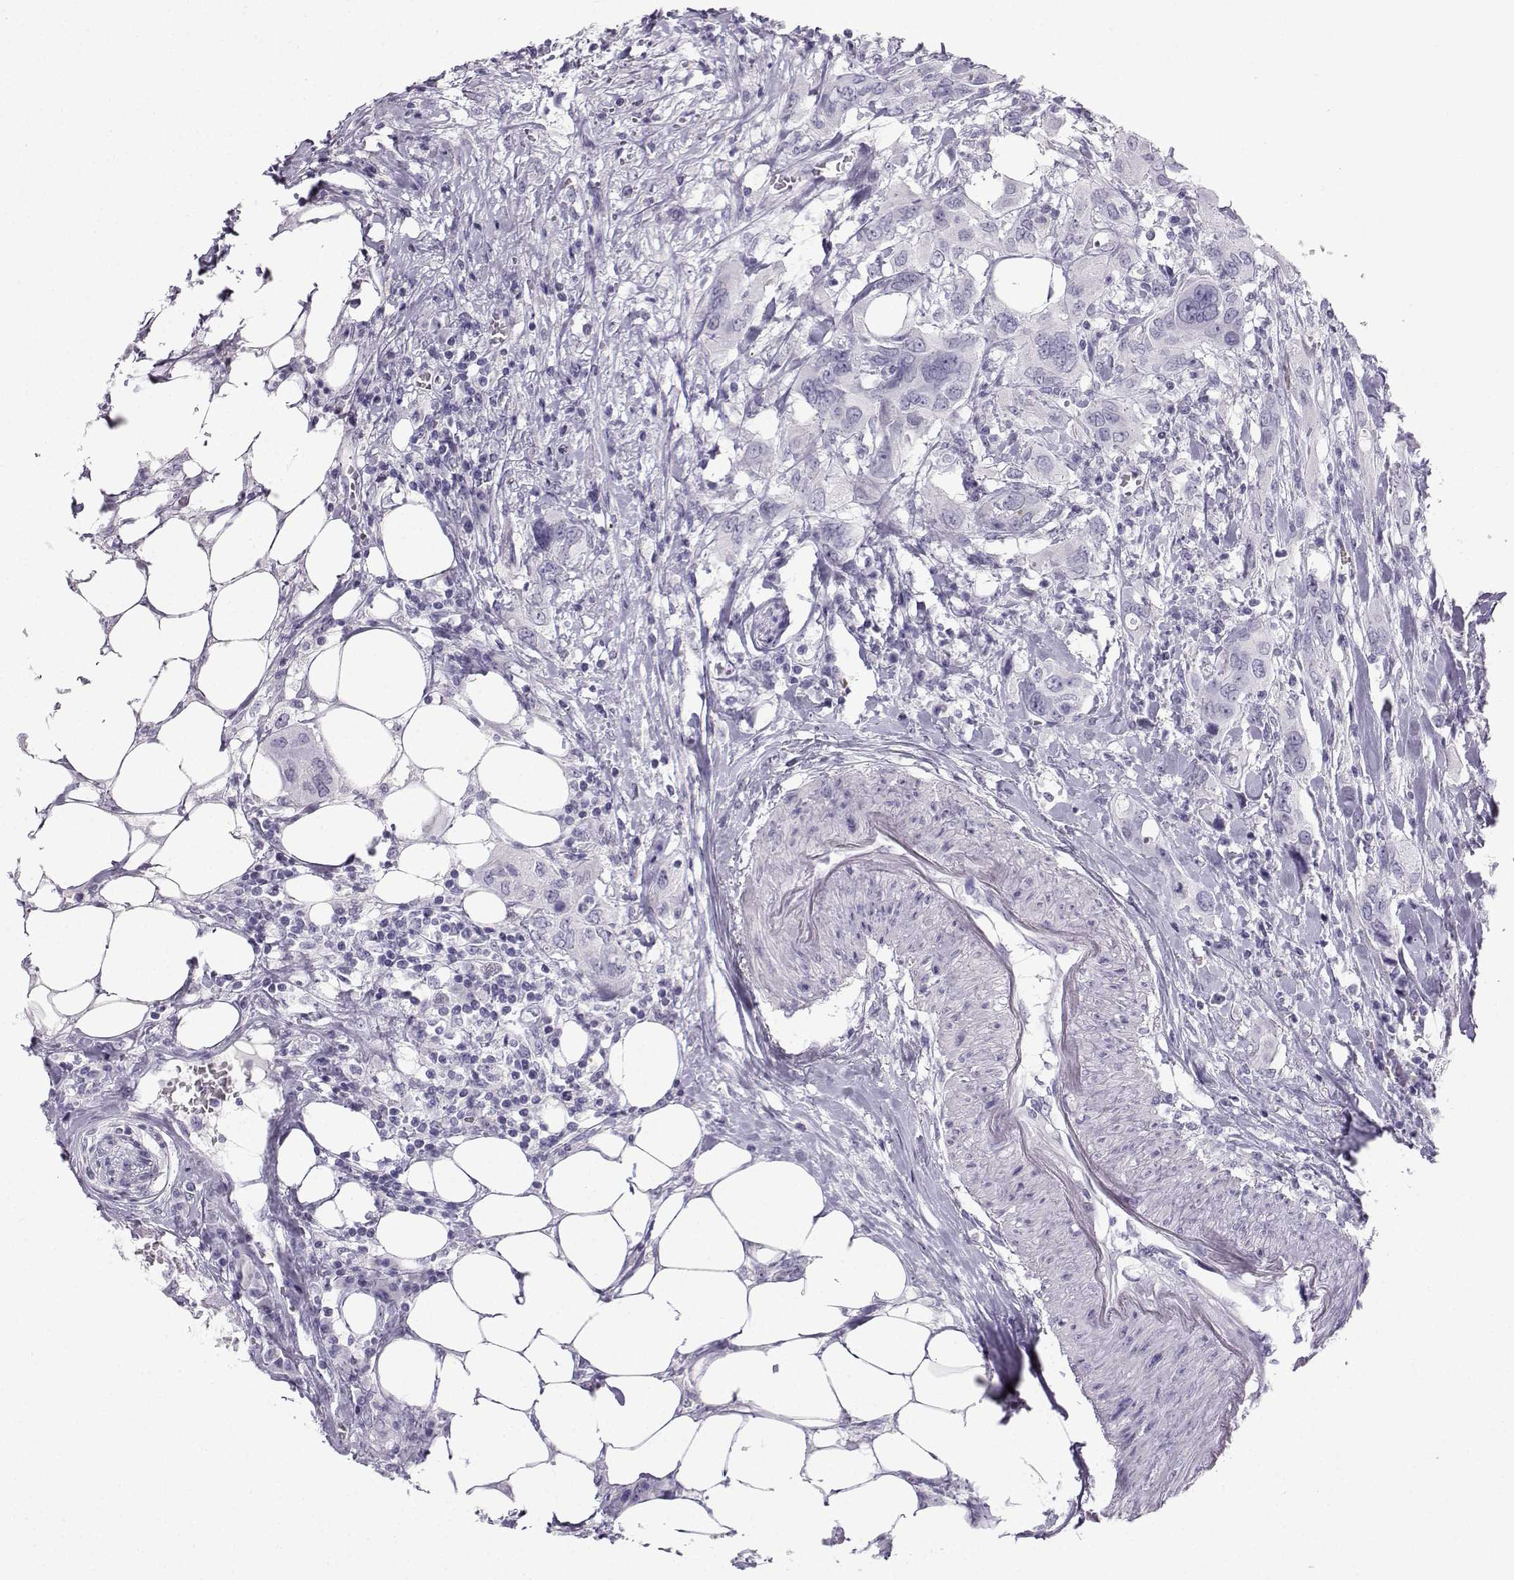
{"staining": {"intensity": "negative", "quantity": "none", "location": "none"}, "tissue": "urothelial cancer", "cell_type": "Tumor cells", "image_type": "cancer", "snomed": [{"axis": "morphology", "description": "Urothelial carcinoma, NOS"}, {"axis": "morphology", "description": "Urothelial carcinoma, High grade"}, {"axis": "topography", "description": "Urinary bladder"}], "caption": "Tumor cells show no significant staining in transitional cell carcinoma. (DAB (3,3'-diaminobenzidine) immunohistochemistry (IHC) with hematoxylin counter stain).", "gene": "ZBTB8B", "patient": {"sex": "male", "age": 63}}